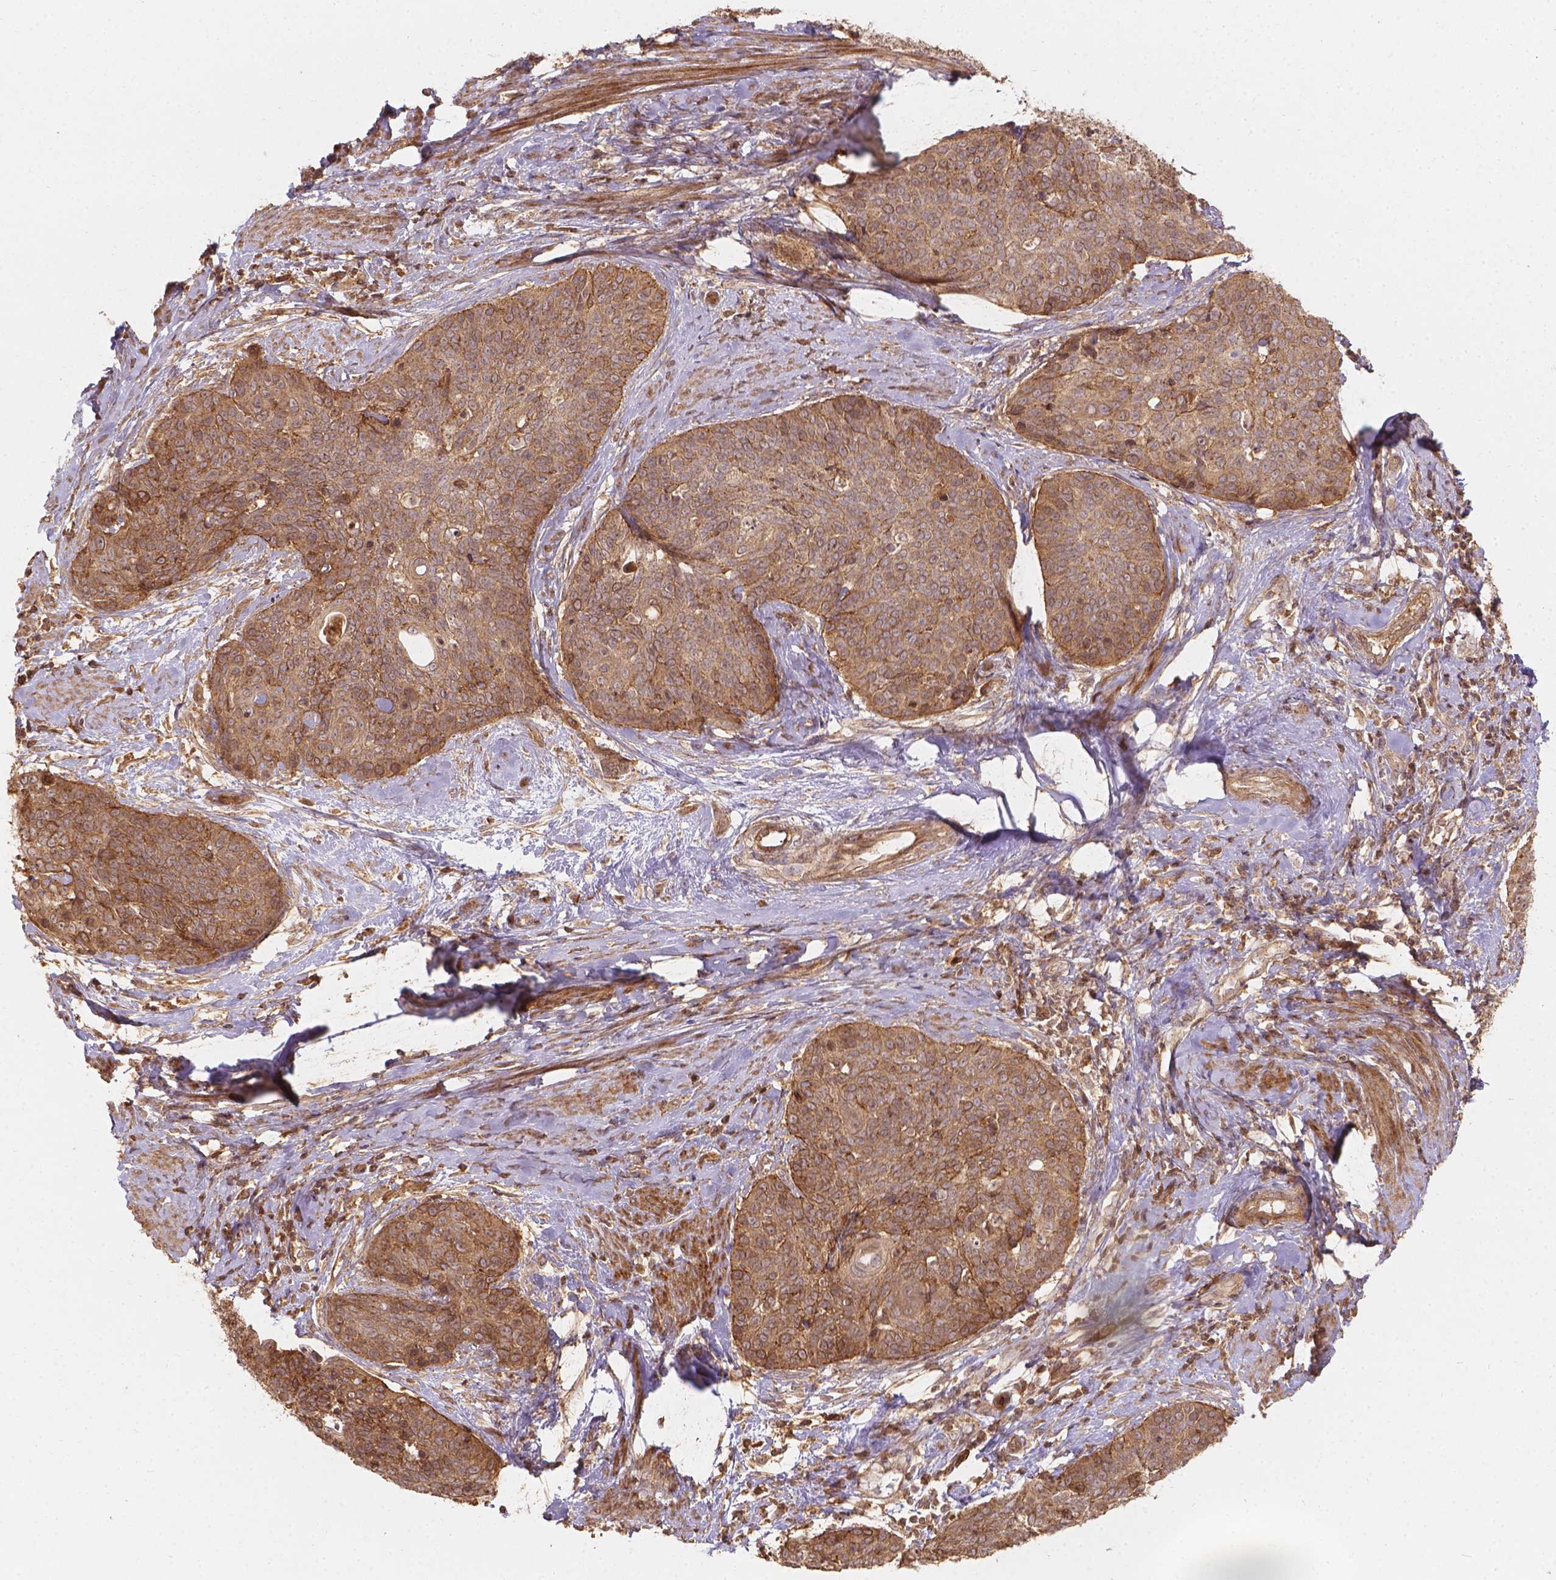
{"staining": {"intensity": "moderate", "quantity": ">75%", "location": "cytoplasmic/membranous"}, "tissue": "cervical cancer", "cell_type": "Tumor cells", "image_type": "cancer", "snomed": [{"axis": "morphology", "description": "Squamous cell carcinoma, NOS"}, {"axis": "topography", "description": "Cervix"}], "caption": "An image of human cervical cancer (squamous cell carcinoma) stained for a protein reveals moderate cytoplasmic/membranous brown staining in tumor cells.", "gene": "XPR1", "patient": {"sex": "female", "age": 69}}